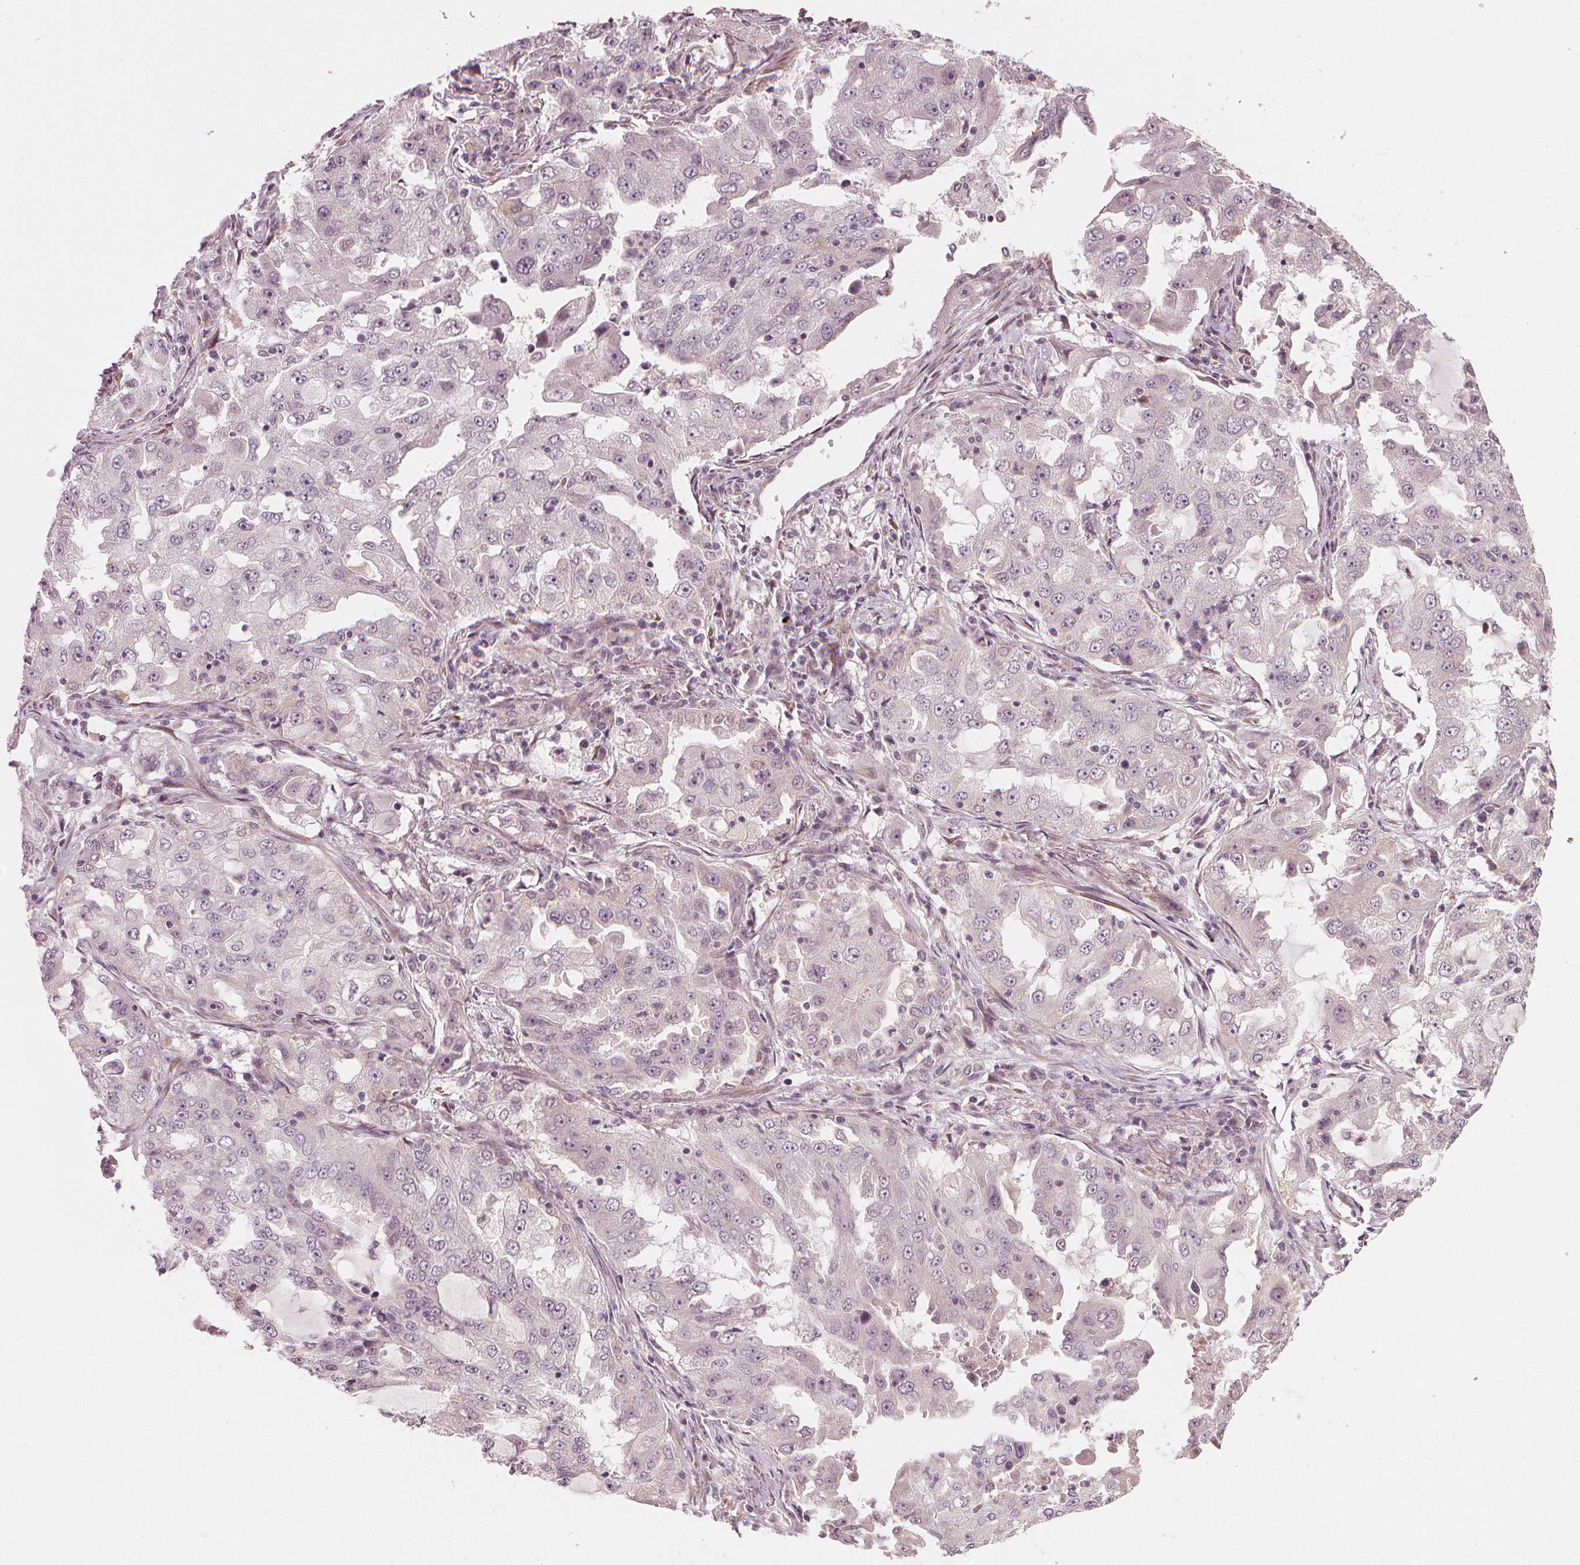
{"staining": {"intensity": "negative", "quantity": "none", "location": "none"}, "tissue": "lung cancer", "cell_type": "Tumor cells", "image_type": "cancer", "snomed": [{"axis": "morphology", "description": "Adenocarcinoma, NOS"}, {"axis": "topography", "description": "Lung"}], "caption": "Immunohistochemistry (IHC) of human lung cancer (adenocarcinoma) exhibits no positivity in tumor cells.", "gene": "CLBA1", "patient": {"sex": "female", "age": 61}}